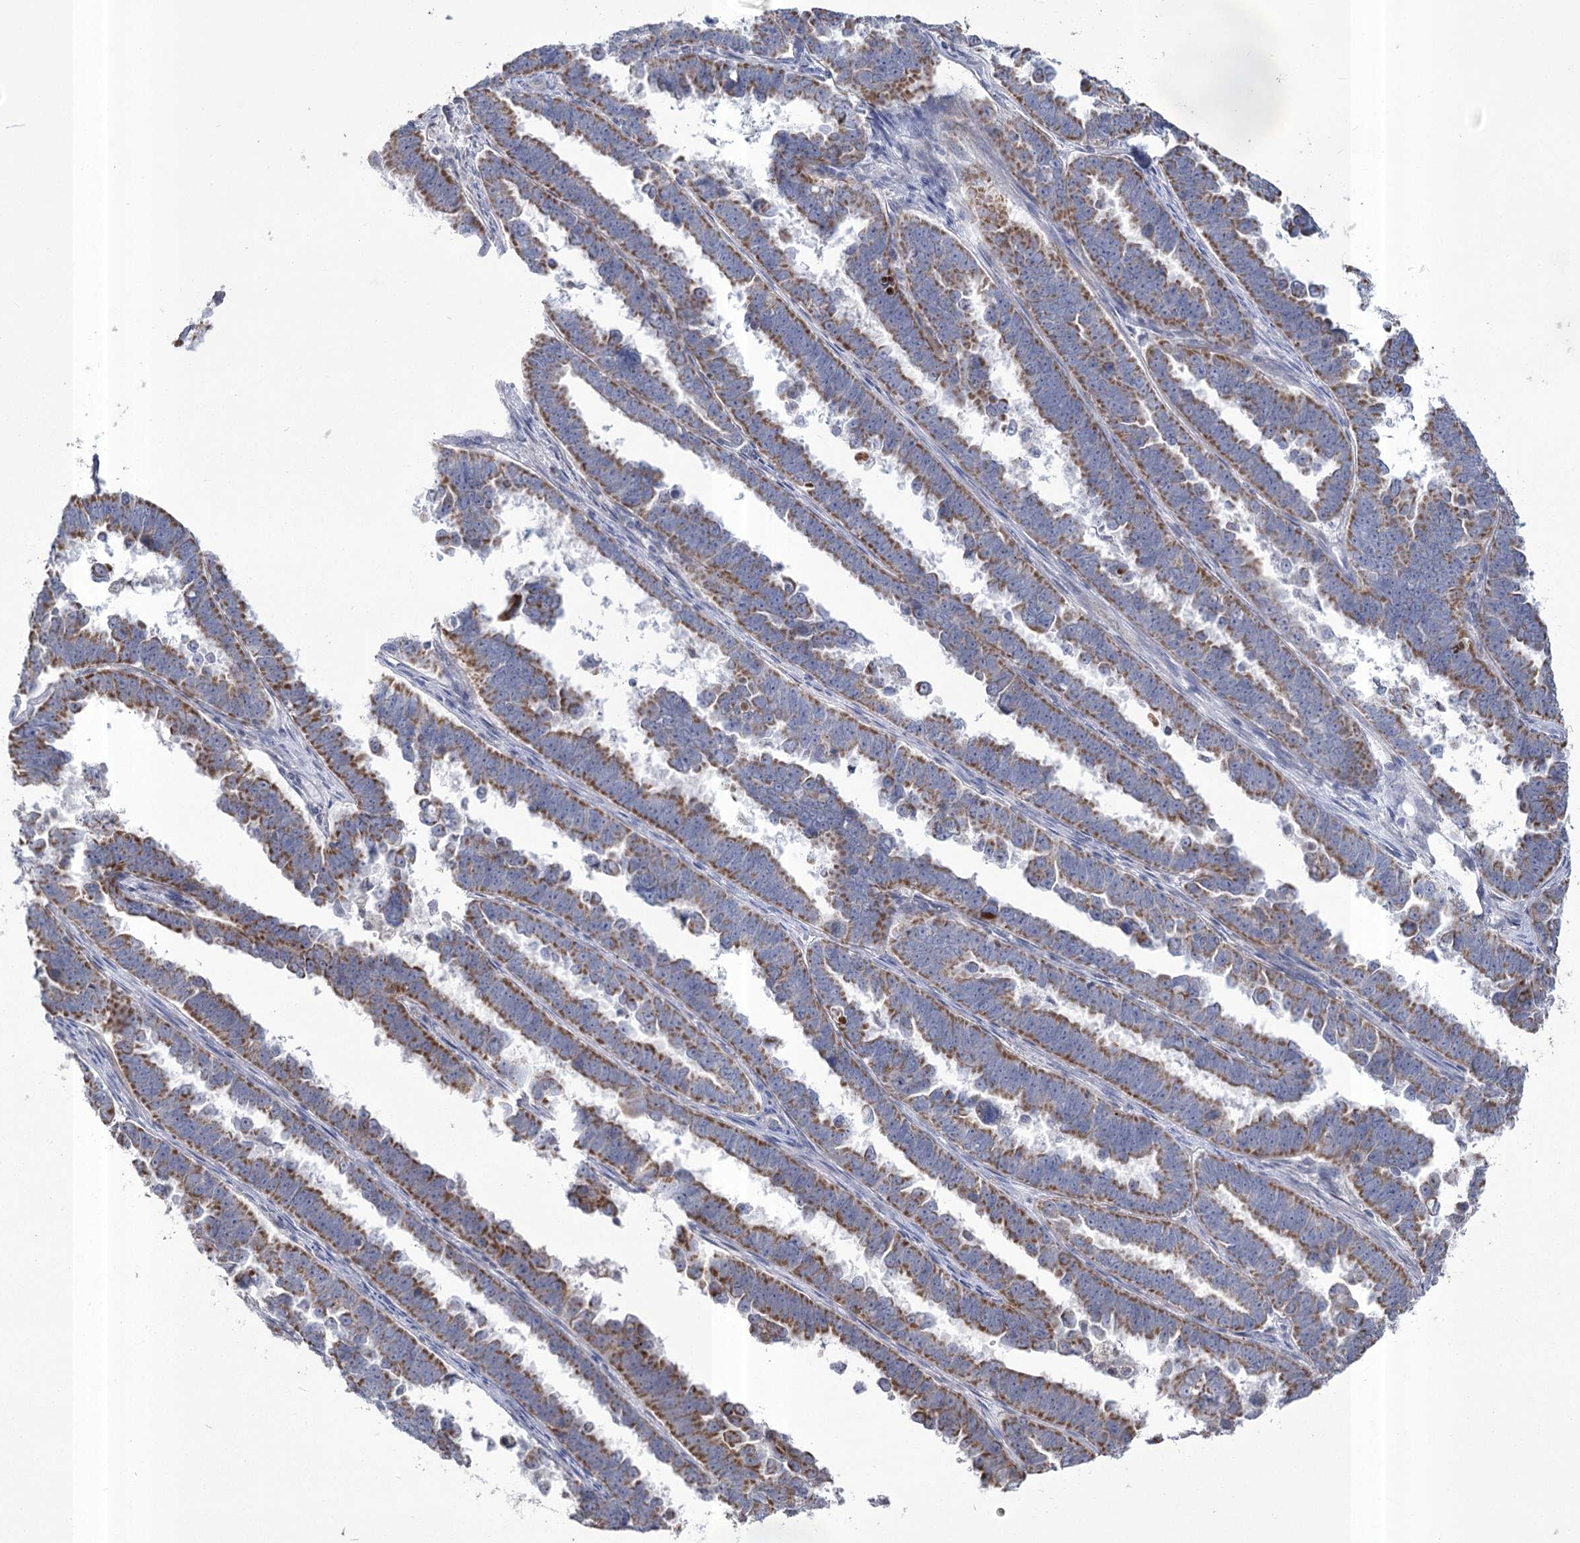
{"staining": {"intensity": "moderate", "quantity": ">75%", "location": "cytoplasmic/membranous"}, "tissue": "endometrial cancer", "cell_type": "Tumor cells", "image_type": "cancer", "snomed": [{"axis": "morphology", "description": "Adenocarcinoma, NOS"}, {"axis": "topography", "description": "Endometrium"}], "caption": "The histopathology image shows staining of endometrial cancer (adenocarcinoma), revealing moderate cytoplasmic/membranous protein expression (brown color) within tumor cells.", "gene": "PDHB", "patient": {"sex": "female", "age": 75}}